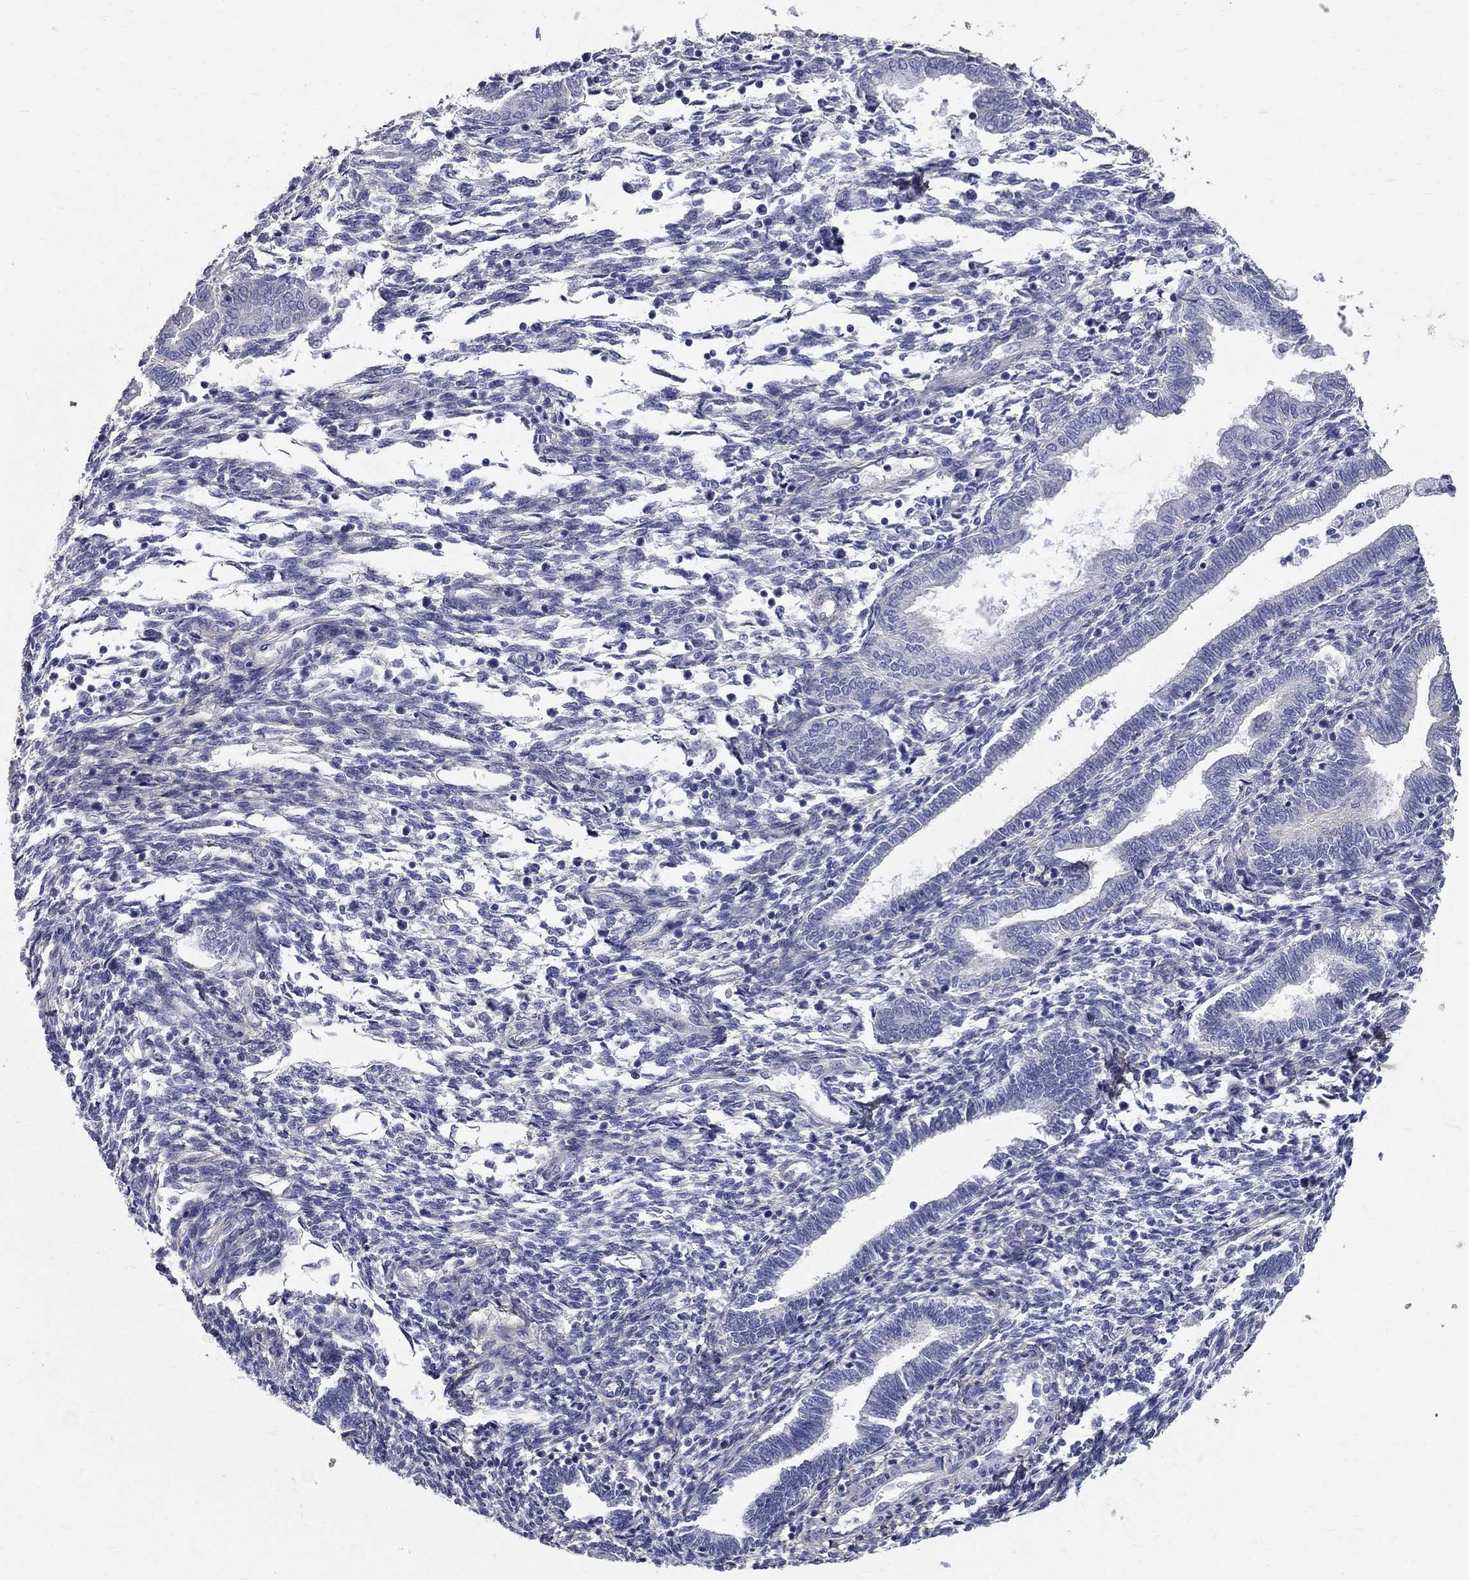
{"staining": {"intensity": "negative", "quantity": "none", "location": "none"}, "tissue": "endometrium", "cell_type": "Cells in endometrial stroma", "image_type": "normal", "snomed": [{"axis": "morphology", "description": "Normal tissue, NOS"}, {"axis": "topography", "description": "Endometrium"}], "caption": "High magnification brightfield microscopy of normal endometrium stained with DAB (brown) and counterstained with hematoxylin (blue): cells in endometrial stroma show no significant expression. (Brightfield microscopy of DAB (3,3'-diaminobenzidine) immunohistochemistry (IHC) at high magnification).", "gene": "ANXA10", "patient": {"sex": "female", "age": 42}}